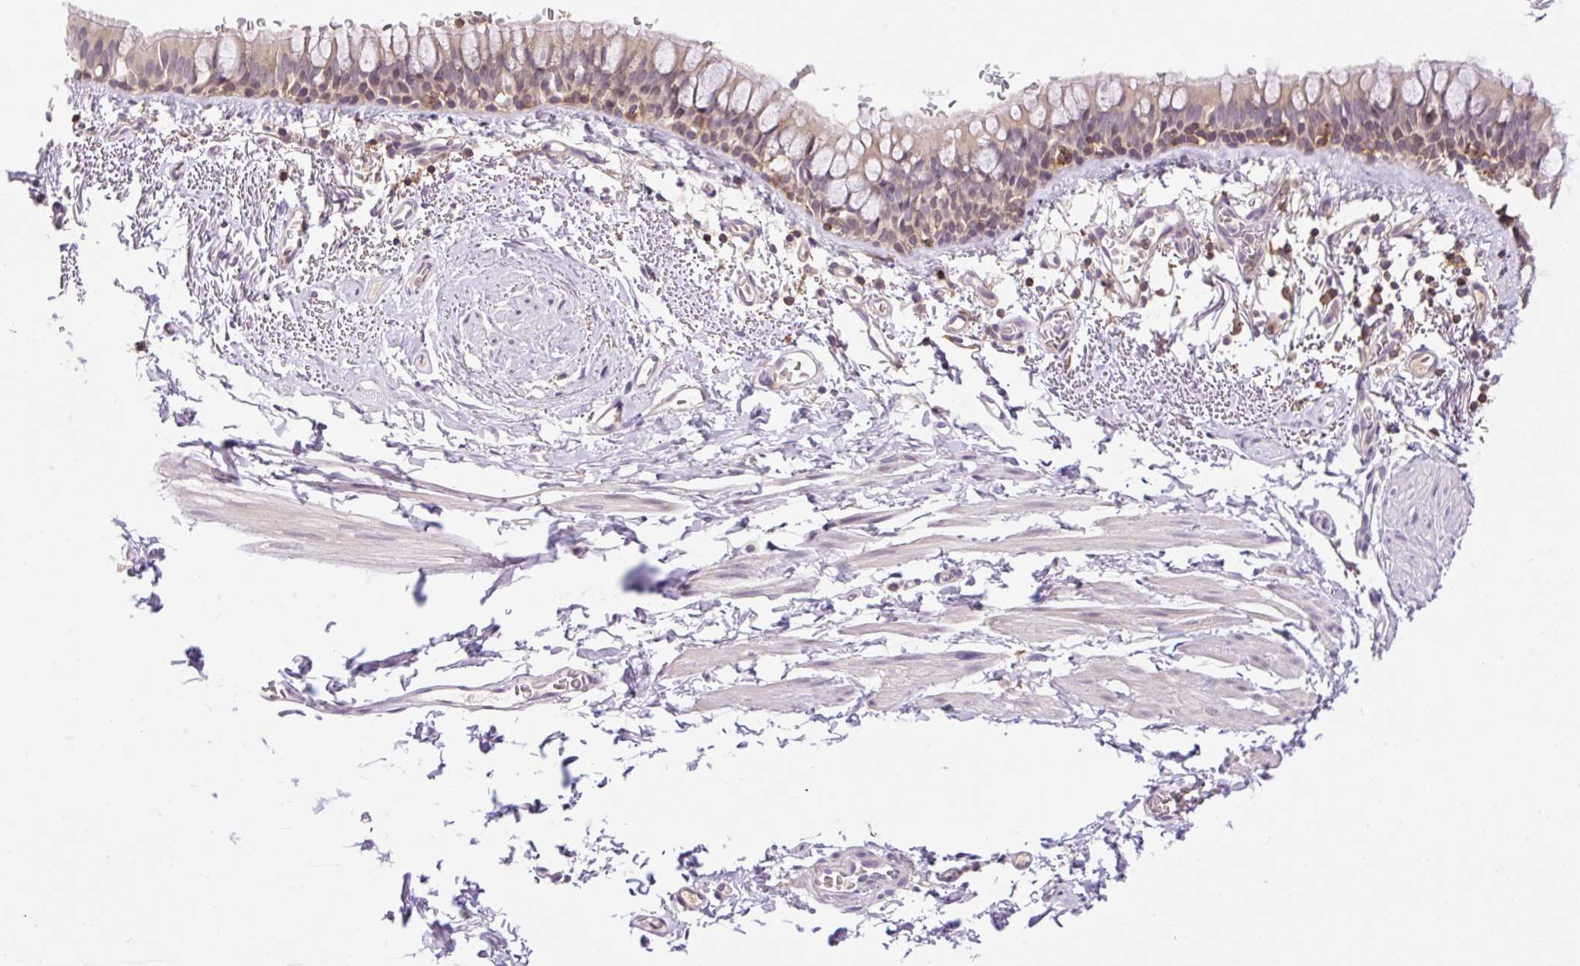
{"staining": {"intensity": "weak", "quantity": "25%-75%", "location": "cytoplasmic/membranous"}, "tissue": "bronchus", "cell_type": "Respiratory epithelial cells", "image_type": "normal", "snomed": [{"axis": "morphology", "description": "Normal tissue, NOS"}, {"axis": "topography", "description": "Bronchus"}], "caption": "Brown immunohistochemical staining in unremarkable human bronchus displays weak cytoplasmic/membranous expression in approximately 25%-75% of respiratory epithelial cells. Immunohistochemistry (ihc) stains the protein of interest in brown and the nuclei are stained blue.", "gene": "CARD11", "patient": {"sex": "male", "age": 67}}